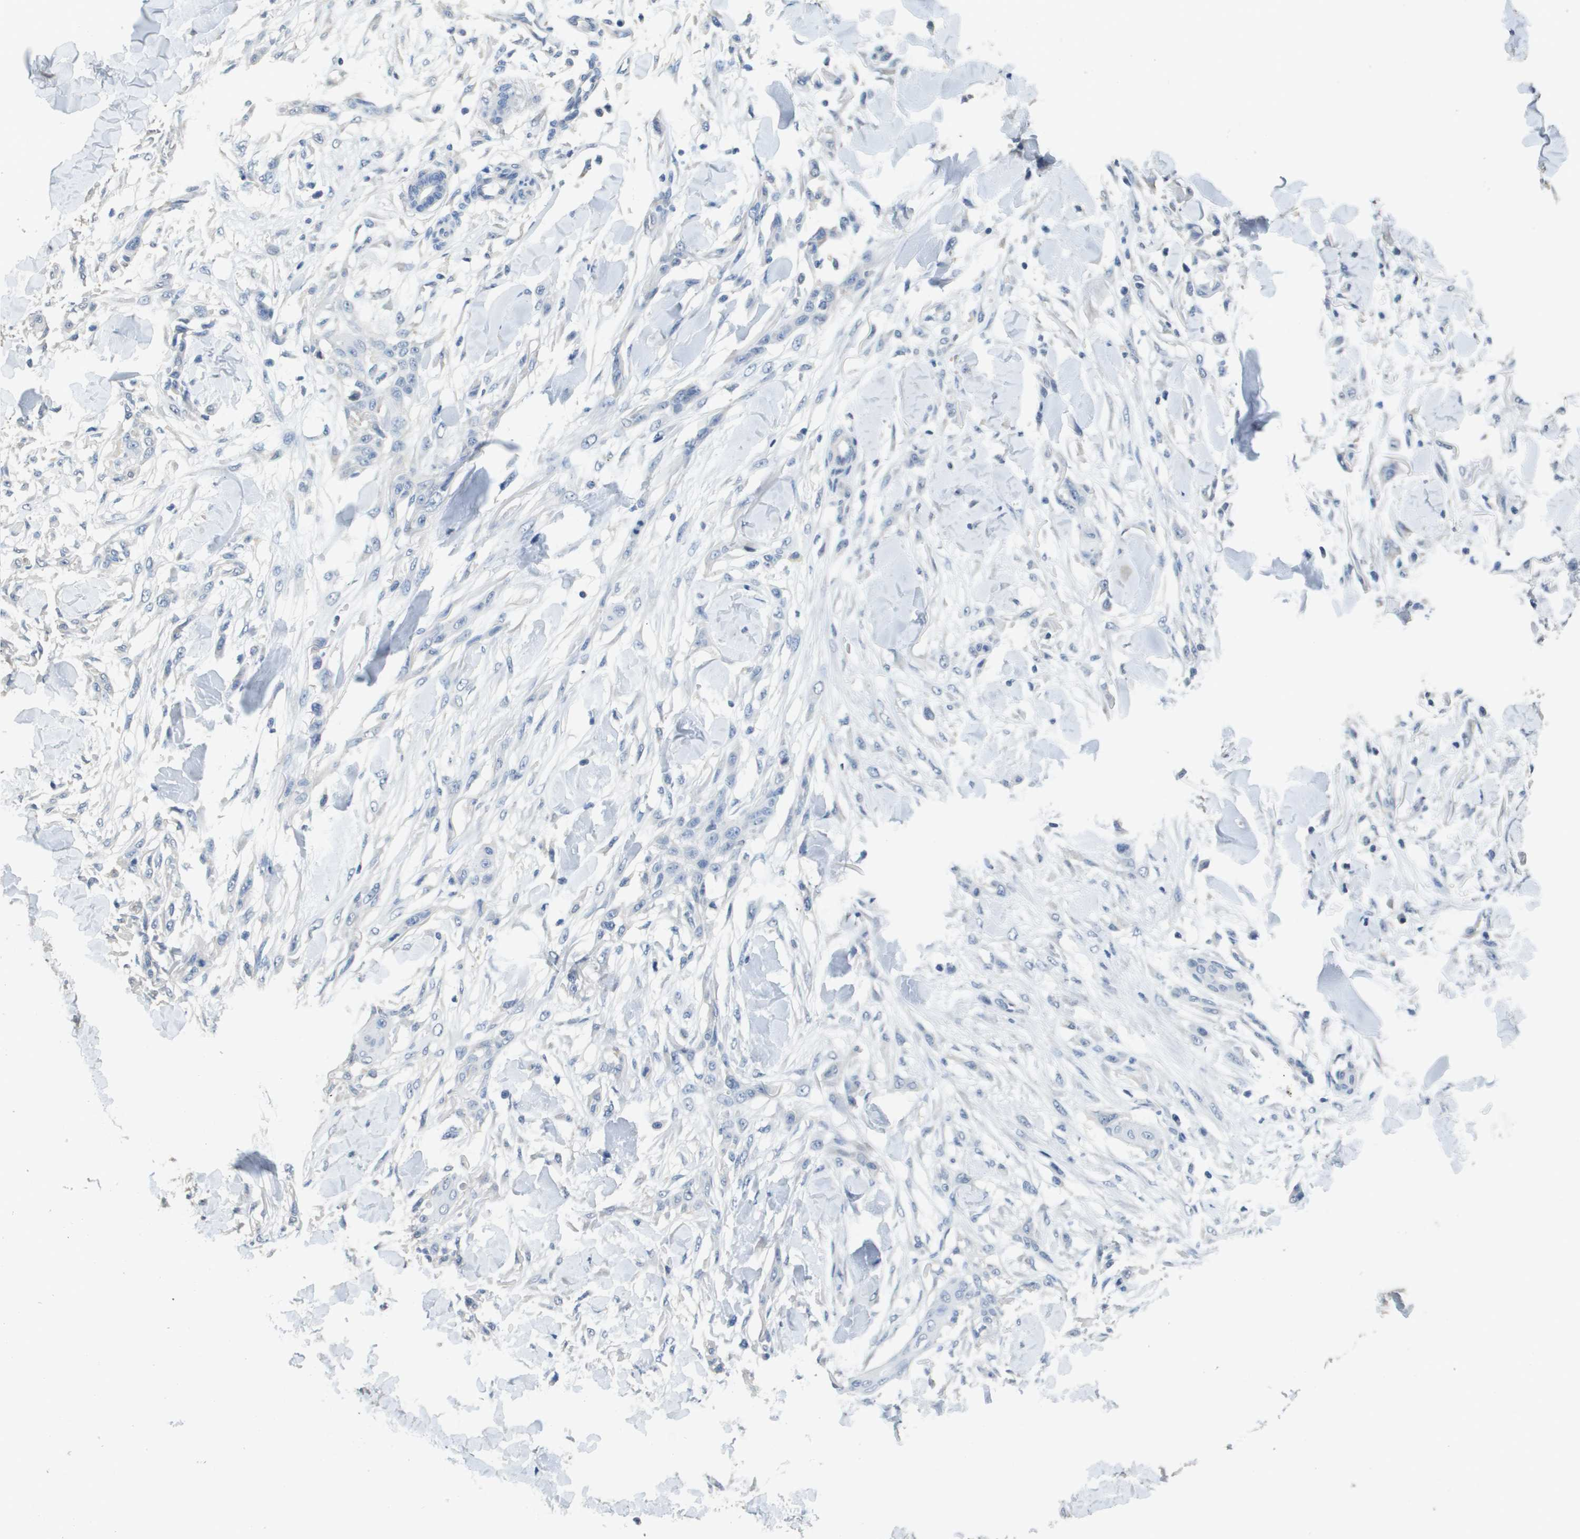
{"staining": {"intensity": "negative", "quantity": "none", "location": "none"}, "tissue": "skin cancer", "cell_type": "Tumor cells", "image_type": "cancer", "snomed": [{"axis": "morphology", "description": "Normal tissue, NOS"}, {"axis": "morphology", "description": "Squamous cell carcinoma, NOS"}, {"axis": "topography", "description": "Skin"}], "caption": "IHC photomicrograph of human skin squamous cell carcinoma stained for a protein (brown), which reveals no staining in tumor cells. The staining is performed using DAB (3,3'-diaminobenzidine) brown chromogen with nuclei counter-stained in using hematoxylin.", "gene": "MT3", "patient": {"sex": "female", "age": 59}}